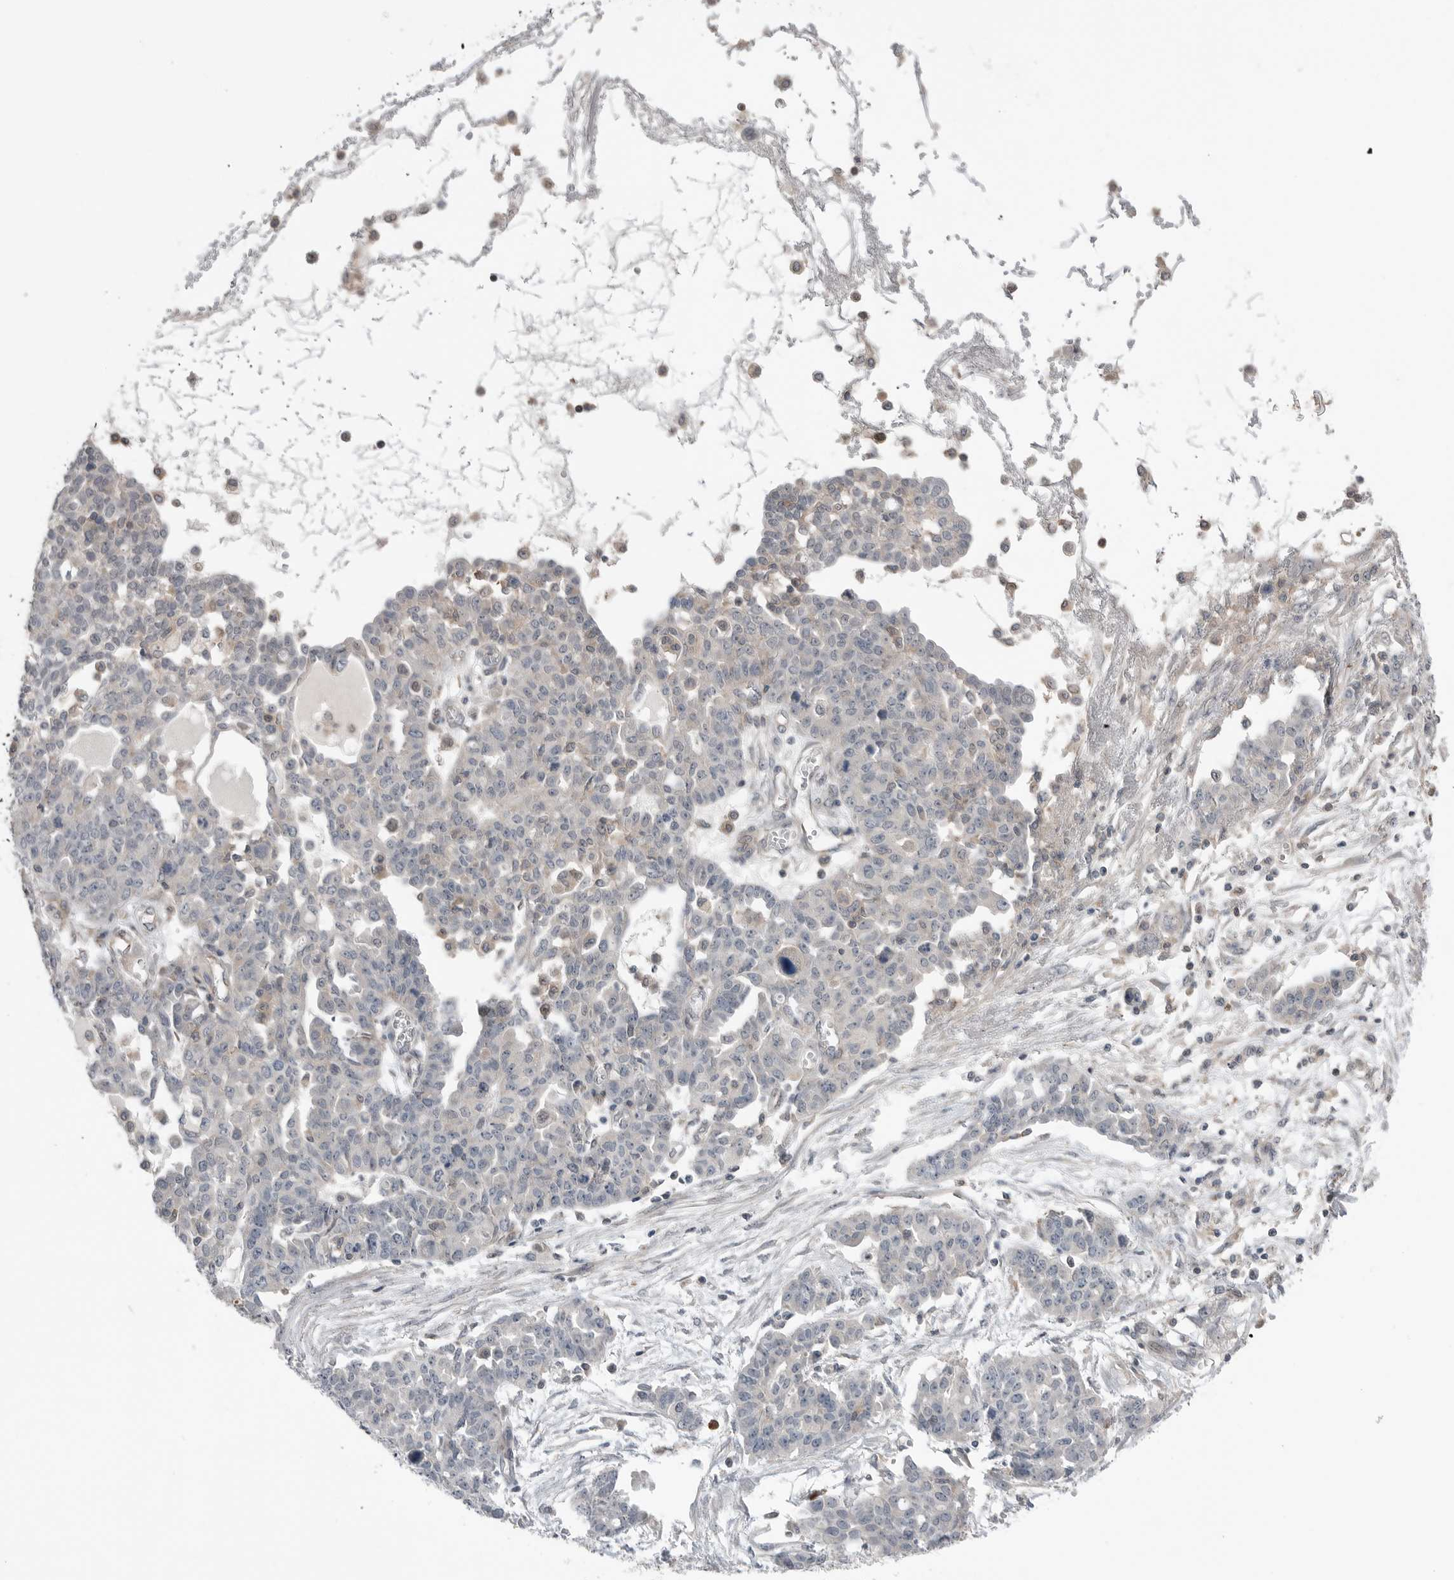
{"staining": {"intensity": "negative", "quantity": "none", "location": "none"}, "tissue": "ovarian cancer", "cell_type": "Tumor cells", "image_type": "cancer", "snomed": [{"axis": "morphology", "description": "Cystadenocarcinoma, serous, NOS"}, {"axis": "topography", "description": "Soft tissue"}, {"axis": "topography", "description": "Ovary"}], "caption": "Immunohistochemistry photomicrograph of neoplastic tissue: human ovarian cancer (serous cystadenocarcinoma) stained with DAB (3,3'-diaminobenzidine) exhibits no significant protein expression in tumor cells.", "gene": "PEAK1", "patient": {"sex": "female", "age": 57}}